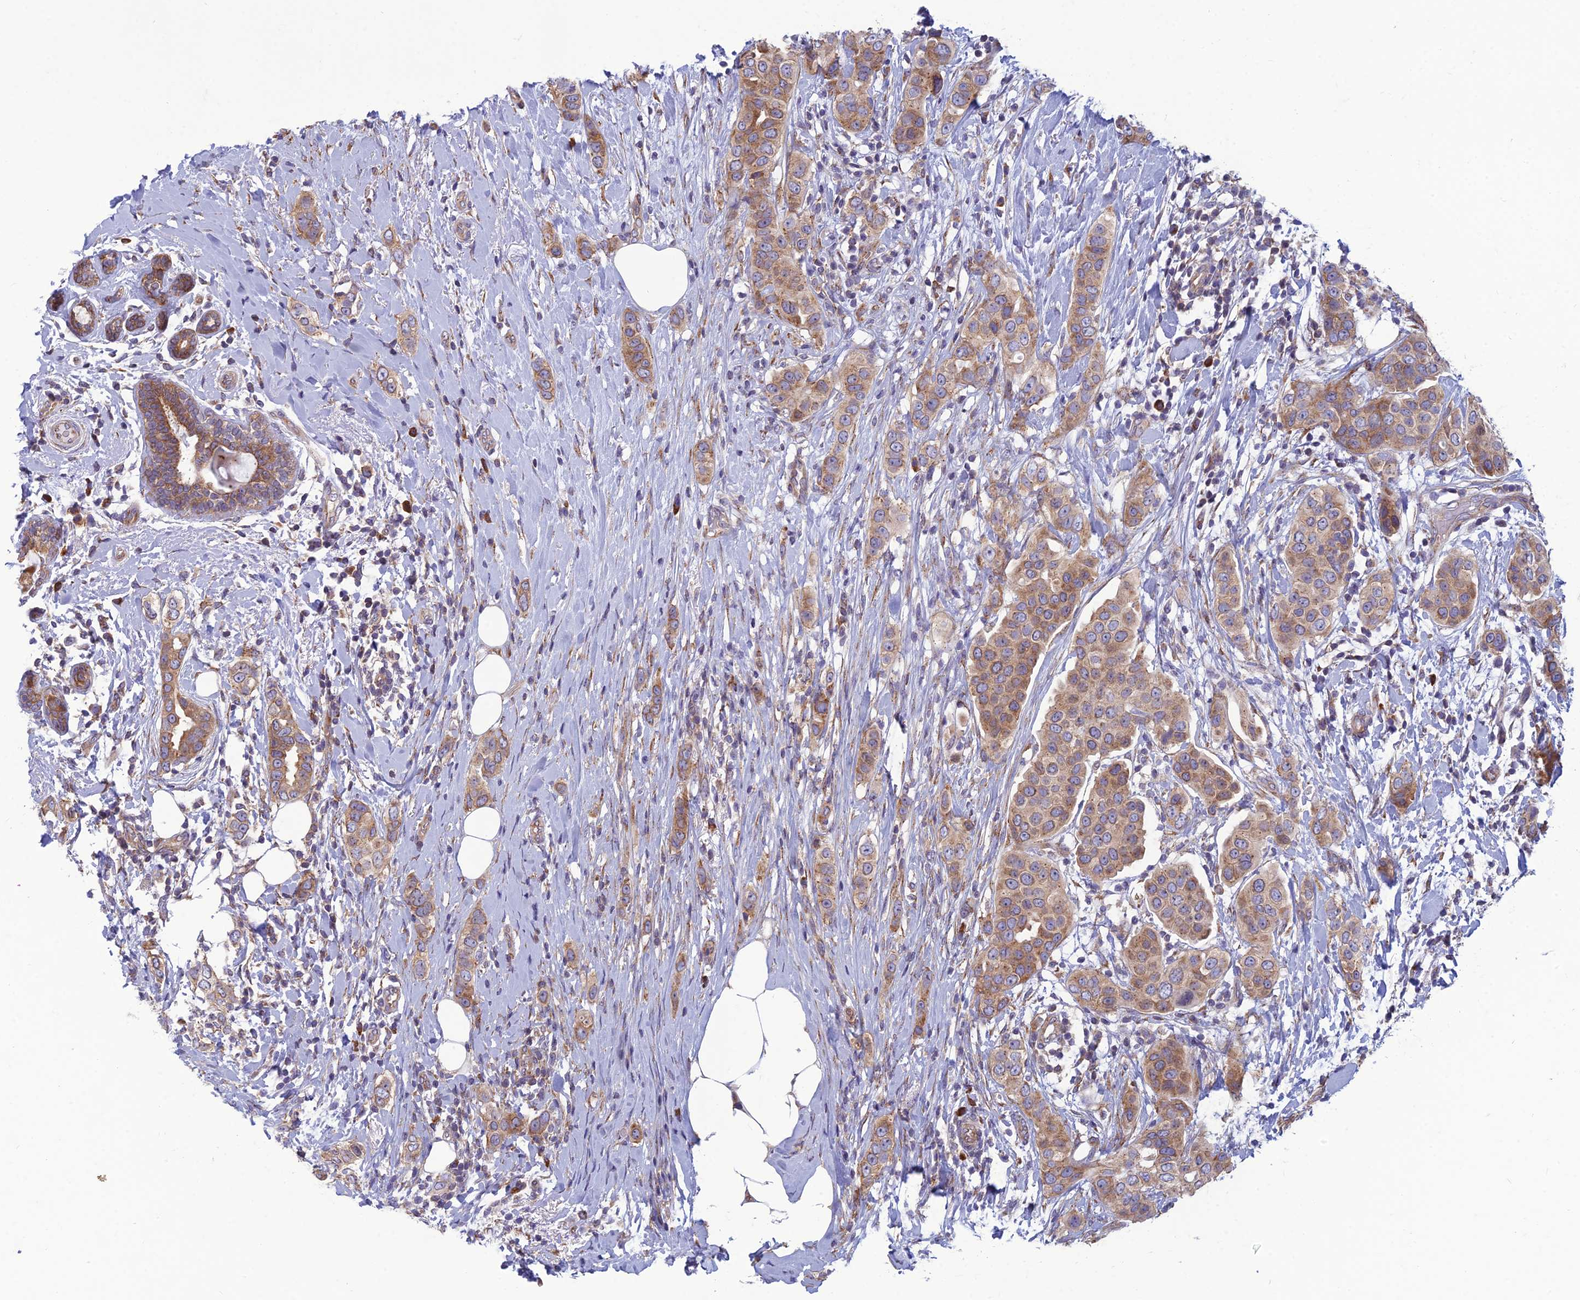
{"staining": {"intensity": "moderate", "quantity": ">75%", "location": "cytoplasmic/membranous"}, "tissue": "breast cancer", "cell_type": "Tumor cells", "image_type": "cancer", "snomed": [{"axis": "morphology", "description": "Lobular carcinoma"}, {"axis": "topography", "description": "Breast"}], "caption": "Brown immunohistochemical staining in human lobular carcinoma (breast) displays moderate cytoplasmic/membranous positivity in approximately >75% of tumor cells. The protein is stained brown, and the nuclei are stained in blue (DAB IHC with brightfield microscopy, high magnification).", "gene": "RPL17-C18orf32", "patient": {"sex": "female", "age": 51}}